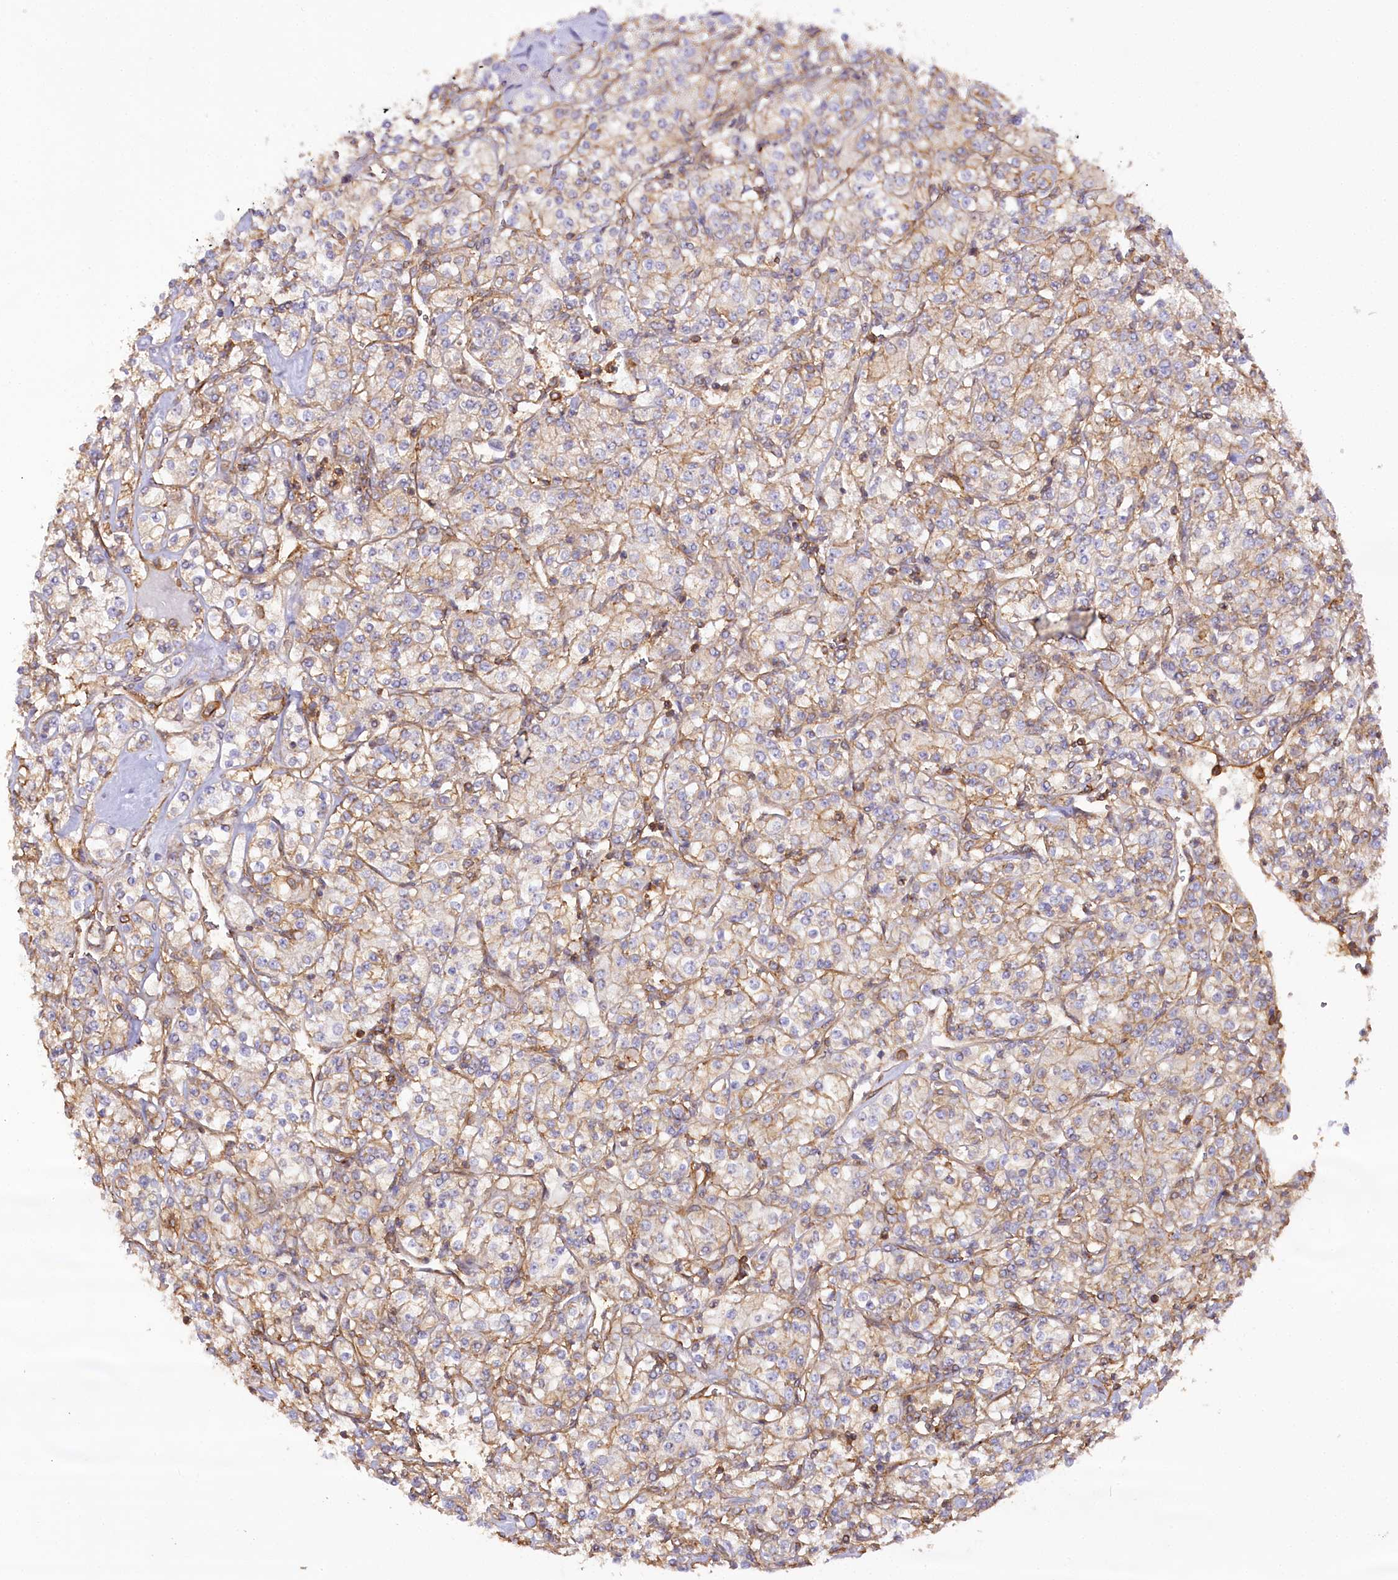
{"staining": {"intensity": "weak", "quantity": "25%-75%", "location": "cytoplasmic/membranous"}, "tissue": "renal cancer", "cell_type": "Tumor cells", "image_type": "cancer", "snomed": [{"axis": "morphology", "description": "Adenocarcinoma, NOS"}, {"axis": "topography", "description": "Kidney"}], "caption": "Adenocarcinoma (renal) stained with a protein marker reveals weak staining in tumor cells.", "gene": "SYNPO2", "patient": {"sex": "male", "age": 77}}